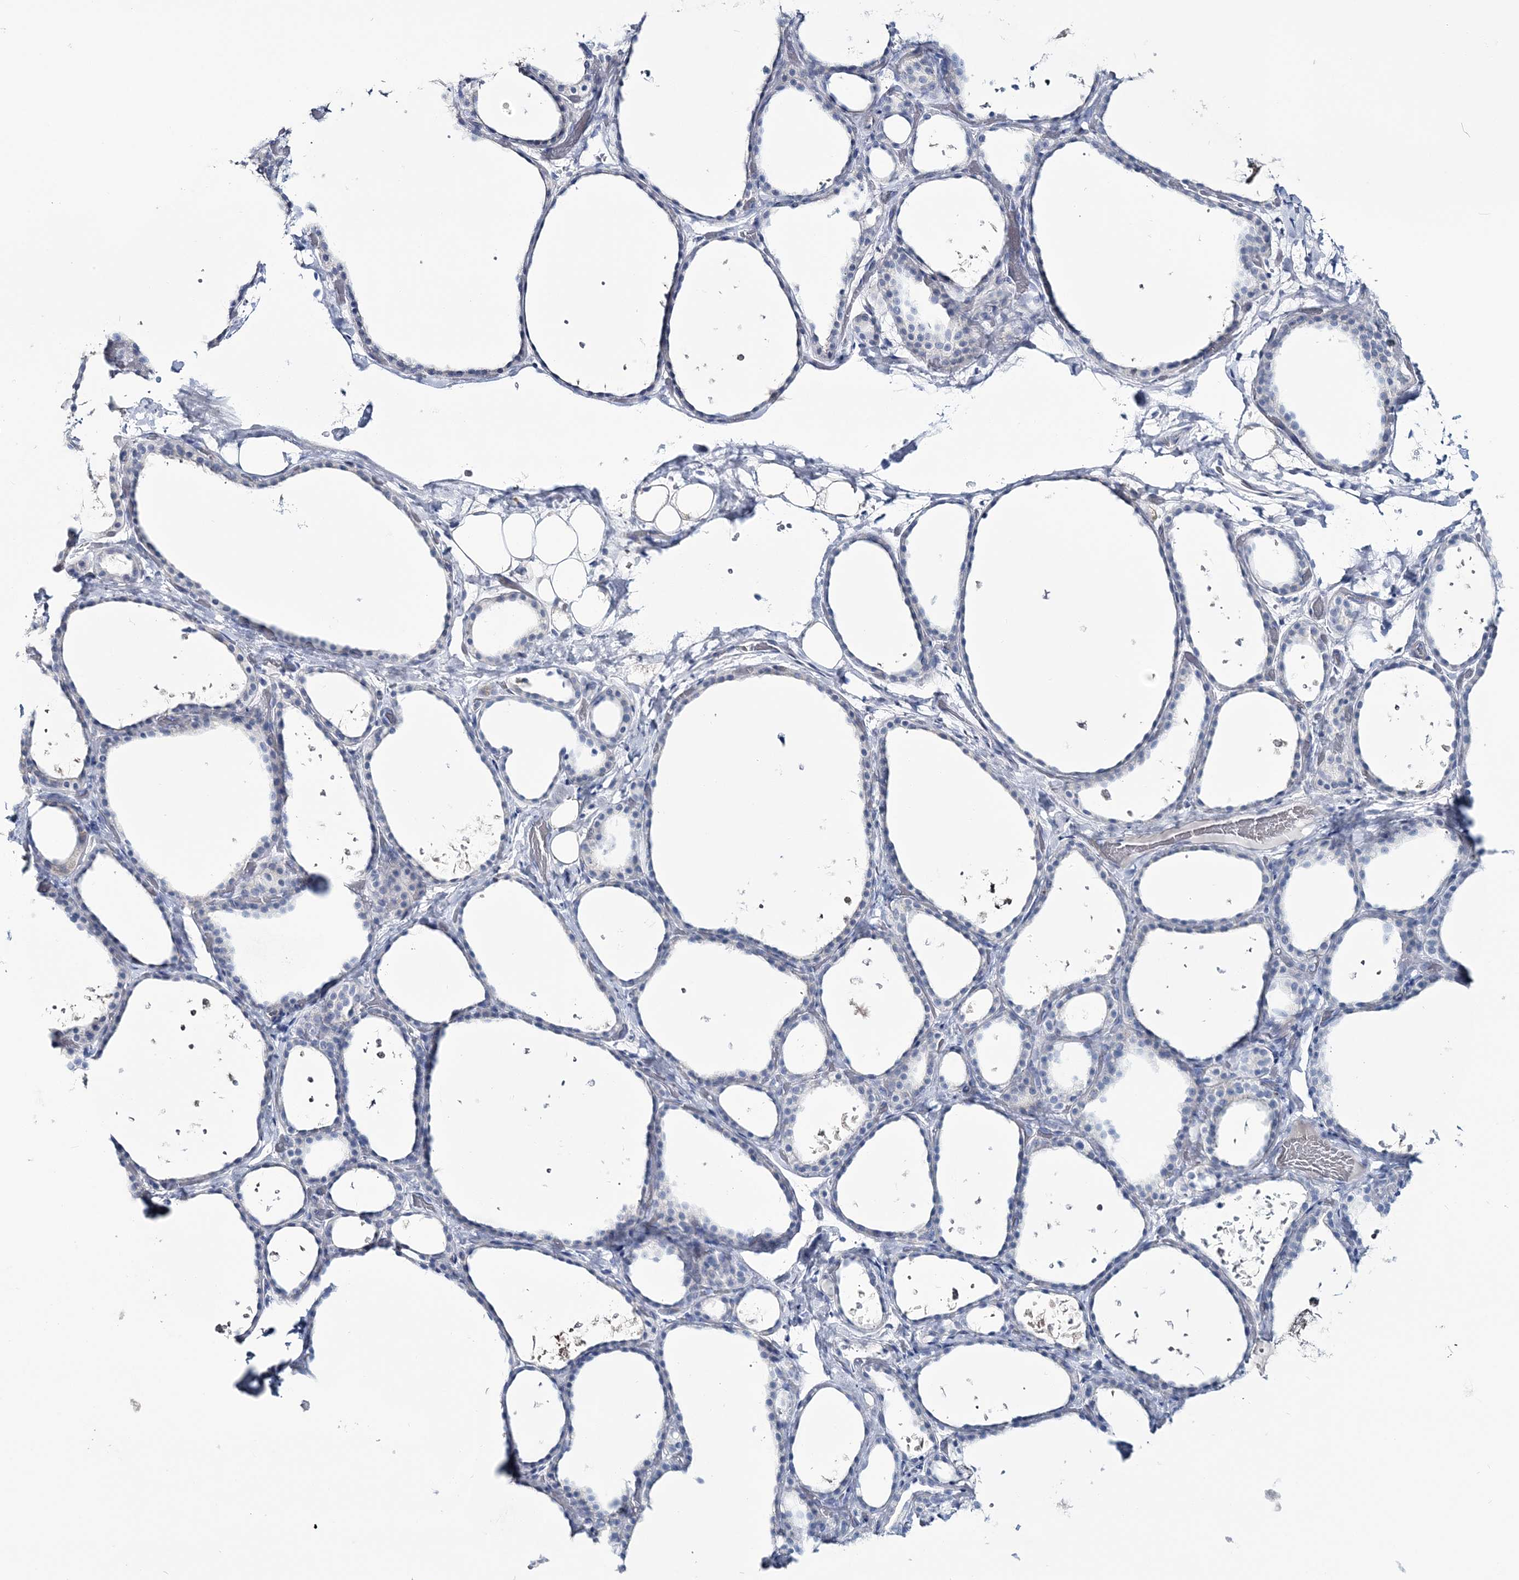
{"staining": {"intensity": "negative", "quantity": "none", "location": "none"}, "tissue": "thyroid gland", "cell_type": "Glandular cells", "image_type": "normal", "snomed": [{"axis": "morphology", "description": "Normal tissue, NOS"}, {"axis": "topography", "description": "Thyroid gland"}], "caption": "This image is of benign thyroid gland stained with immunohistochemistry to label a protein in brown with the nuclei are counter-stained blue. There is no expression in glandular cells.", "gene": "CYP3A4", "patient": {"sex": "female", "age": 44}}